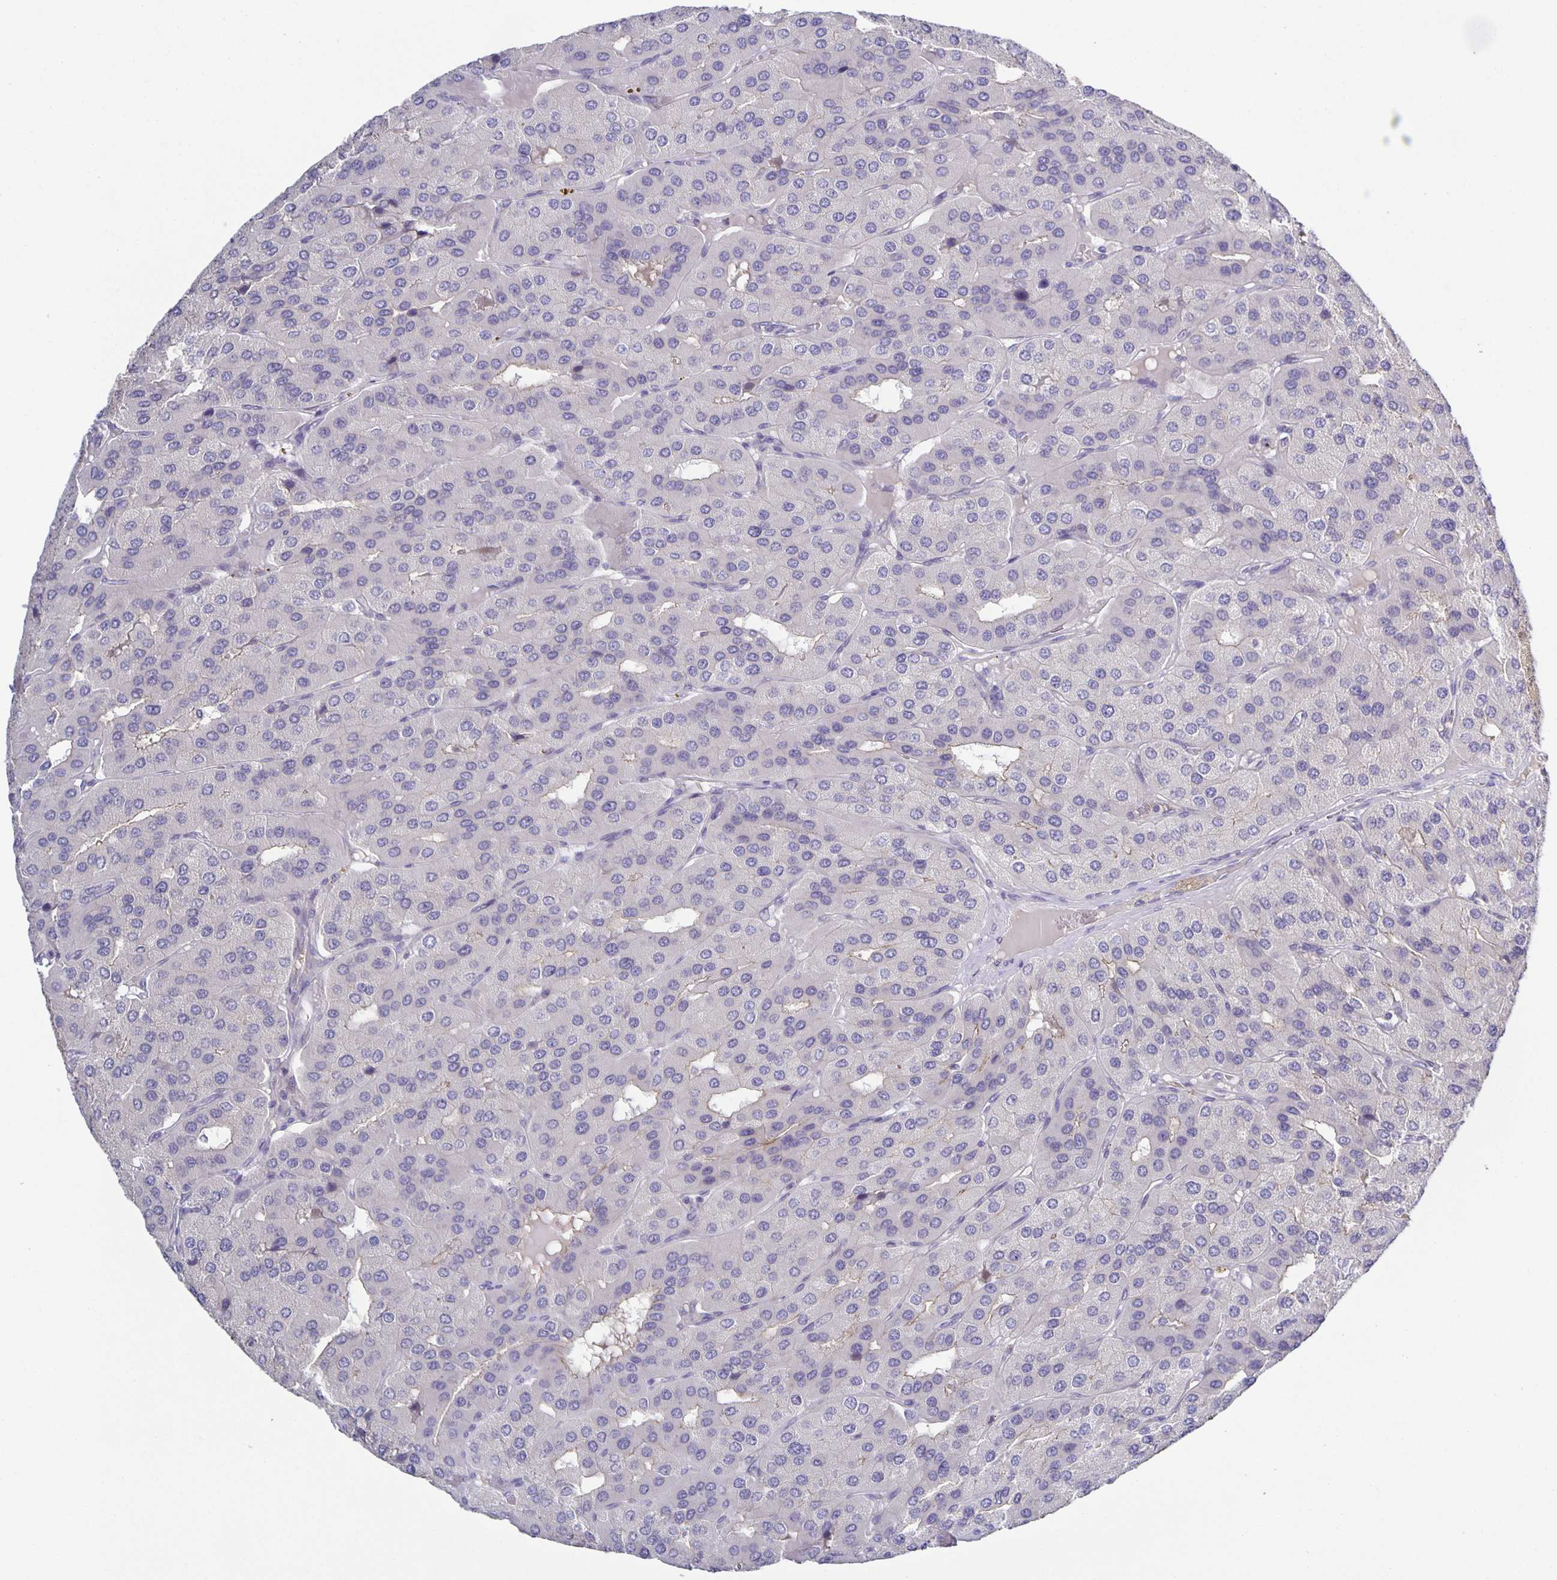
{"staining": {"intensity": "negative", "quantity": "none", "location": "none"}, "tissue": "parathyroid gland", "cell_type": "Glandular cells", "image_type": "normal", "snomed": [{"axis": "morphology", "description": "Normal tissue, NOS"}, {"axis": "morphology", "description": "Adenoma, NOS"}, {"axis": "topography", "description": "Parathyroid gland"}], "caption": "The immunohistochemistry histopathology image has no significant expression in glandular cells of parathyroid gland. The staining is performed using DAB (3,3'-diaminobenzidine) brown chromogen with nuclei counter-stained in using hematoxylin.", "gene": "PTPN3", "patient": {"sex": "female", "age": 86}}